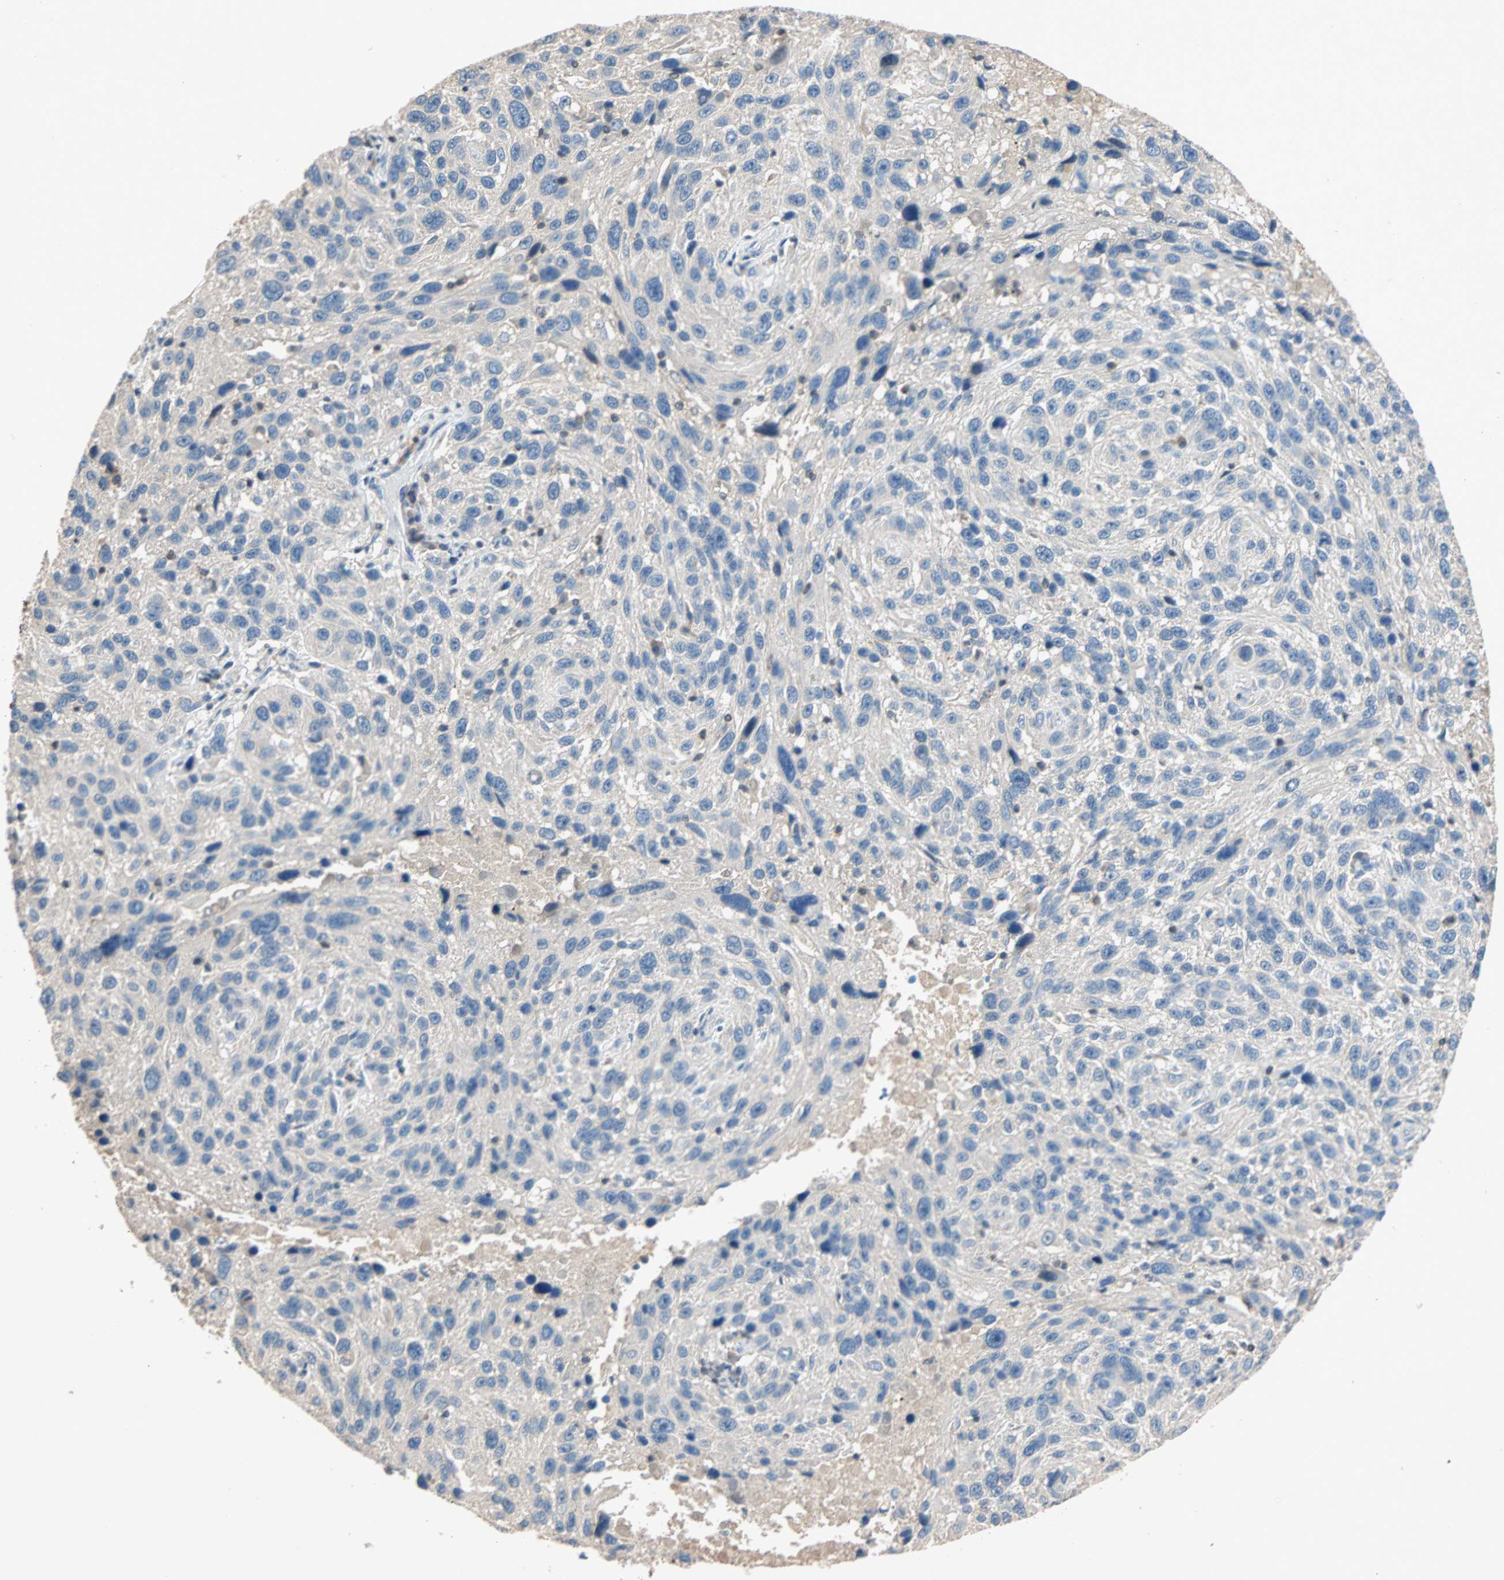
{"staining": {"intensity": "negative", "quantity": "none", "location": "none"}, "tissue": "melanoma", "cell_type": "Tumor cells", "image_type": "cancer", "snomed": [{"axis": "morphology", "description": "Malignant melanoma, NOS"}, {"axis": "topography", "description": "Skin"}], "caption": "IHC photomicrograph of neoplastic tissue: melanoma stained with DAB demonstrates no significant protein staining in tumor cells.", "gene": "ADAP1", "patient": {"sex": "male", "age": 53}}